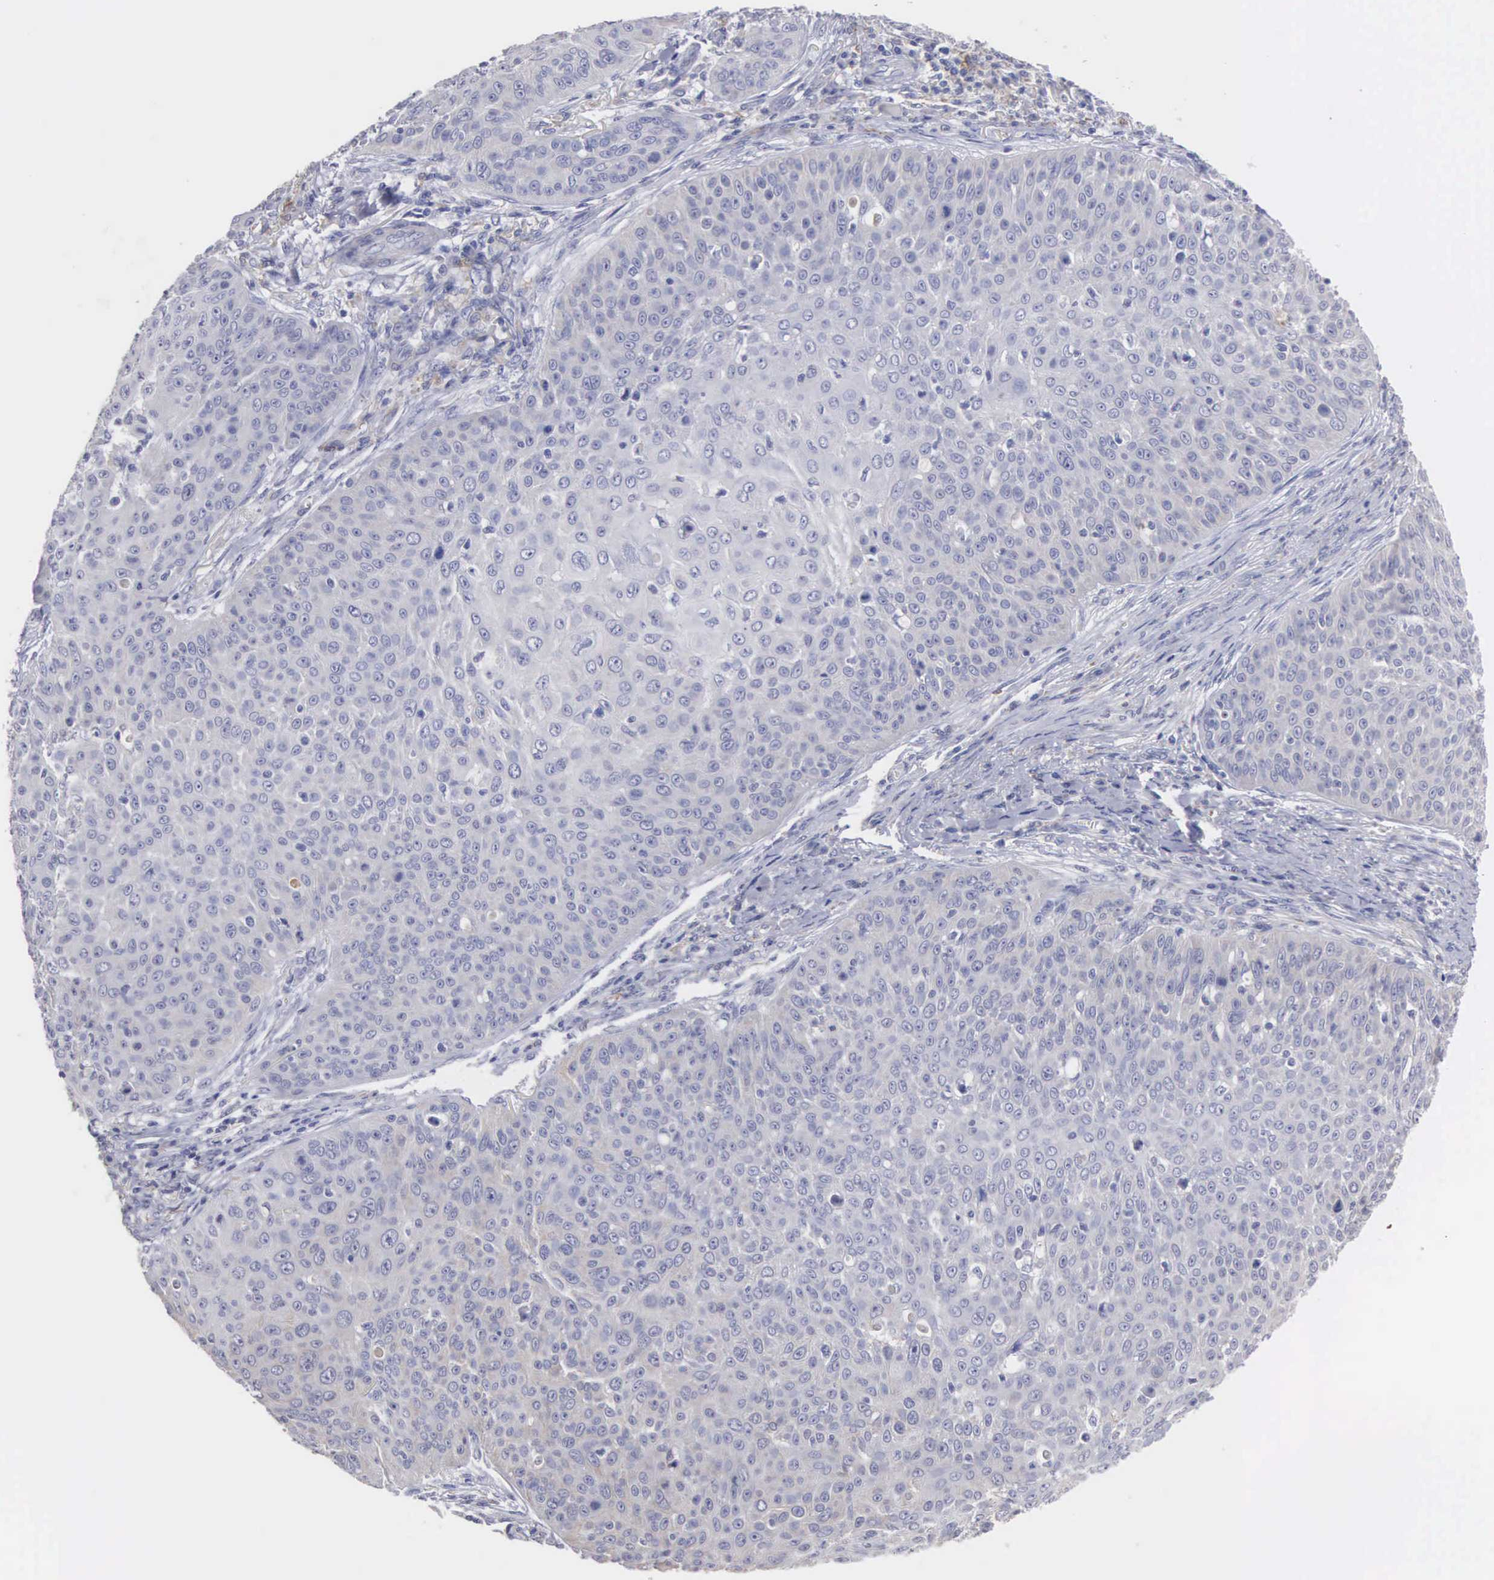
{"staining": {"intensity": "negative", "quantity": "none", "location": "none"}, "tissue": "skin cancer", "cell_type": "Tumor cells", "image_type": "cancer", "snomed": [{"axis": "morphology", "description": "Squamous cell carcinoma, NOS"}, {"axis": "topography", "description": "Skin"}], "caption": "Photomicrograph shows no protein expression in tumor cells of skin cancer (squamous cell carcinoma) tissue.", "gene": "LIN52", "patient": {"sex": "male", "age": 82}}